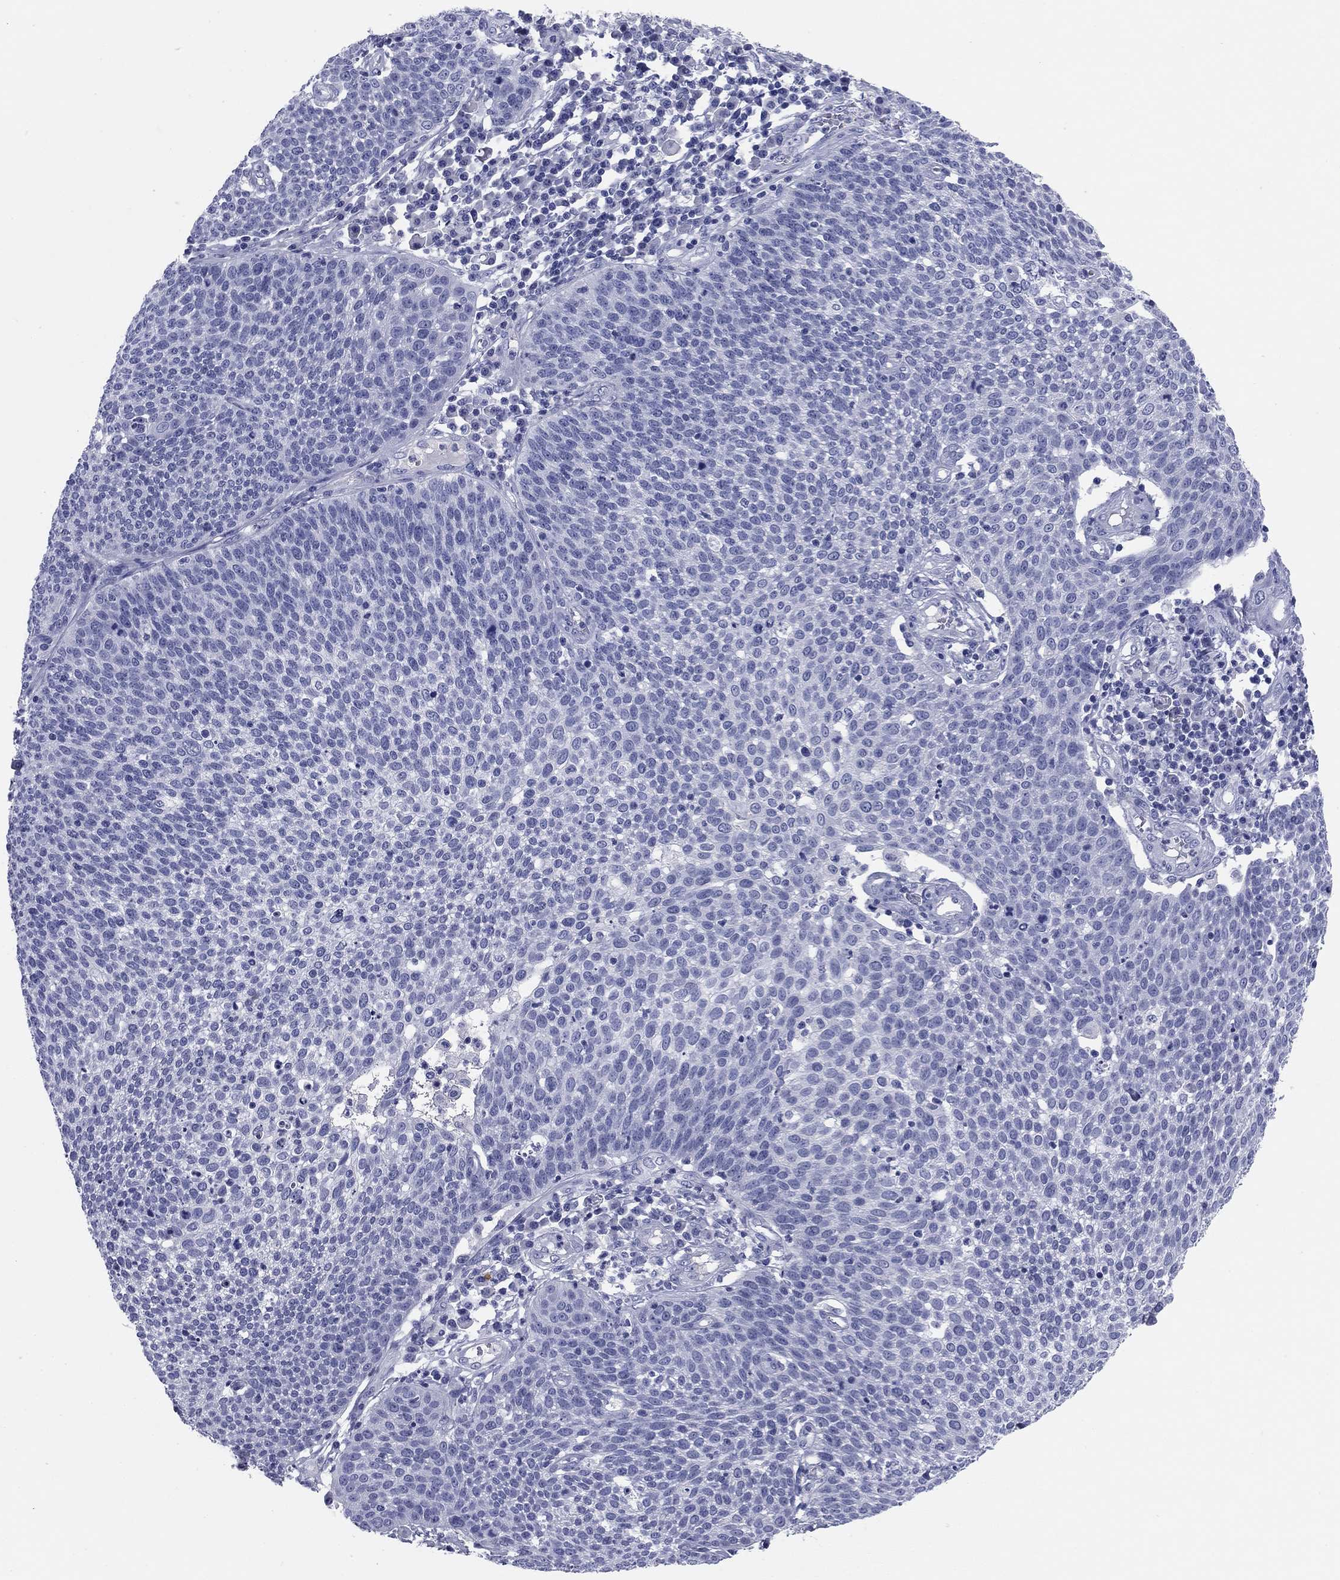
{"staining": {"intensity": "negative", "quantity": "none", "location": "none"}, "tissue": "cervical cancer", "cell_type": "Tumor cells", "image_type": "cancer", "snomed": [{"axis": "morphology", "description": "Squamous cell carcinoma, NOS"}, {"axis": "topography", "description": "Cervix"}], "caption": "Human cervical cancer (squamous cell carcinoma) stained for a protein using IHC demonstrates no staining in tumor cells.", "gene": "KCNH1", "patient": {"sex": "female", "age": 34}}